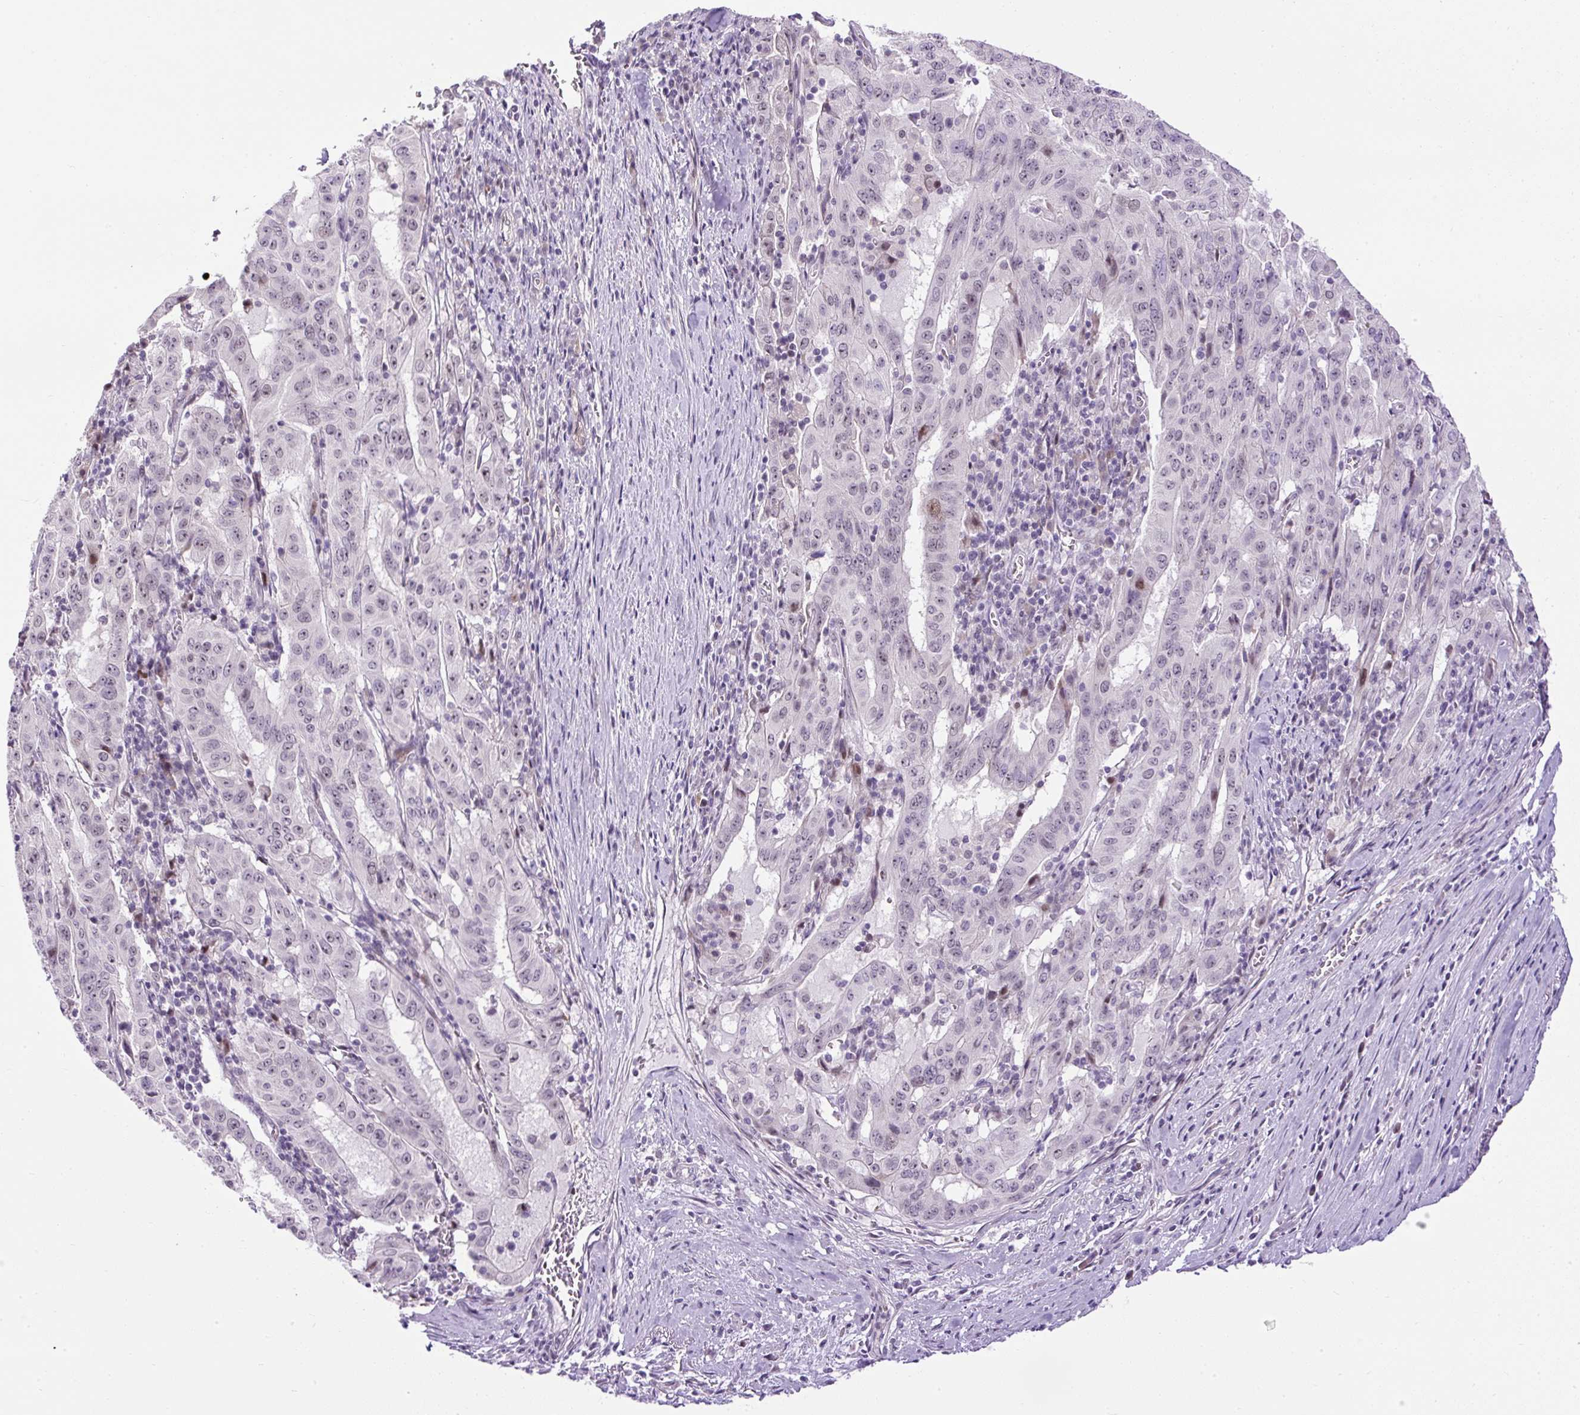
{"staining": {"intensity": "moderate", "quantity": "<25%", "location": "nuclear"}, "tissue": "pancreatic cancer", "cell_type": "Tumor cells", "image_type": "cancer", "snomed": [{"axis": "morphology", "description": "Adenocarcinoma, NOS"}, {"axis": "topography", "description": "Pancreas"}], "caption": "IHC micrograph of neoplastic tissue: pancreatic cancer stained using IHC reveals low levels of moderate protein expression localized specifically in the nuclear of tumor cells, appearing as a nuclear brown color.", "gene": "ARHGEF18", "patient": {"sex": "male", "age": 63}}